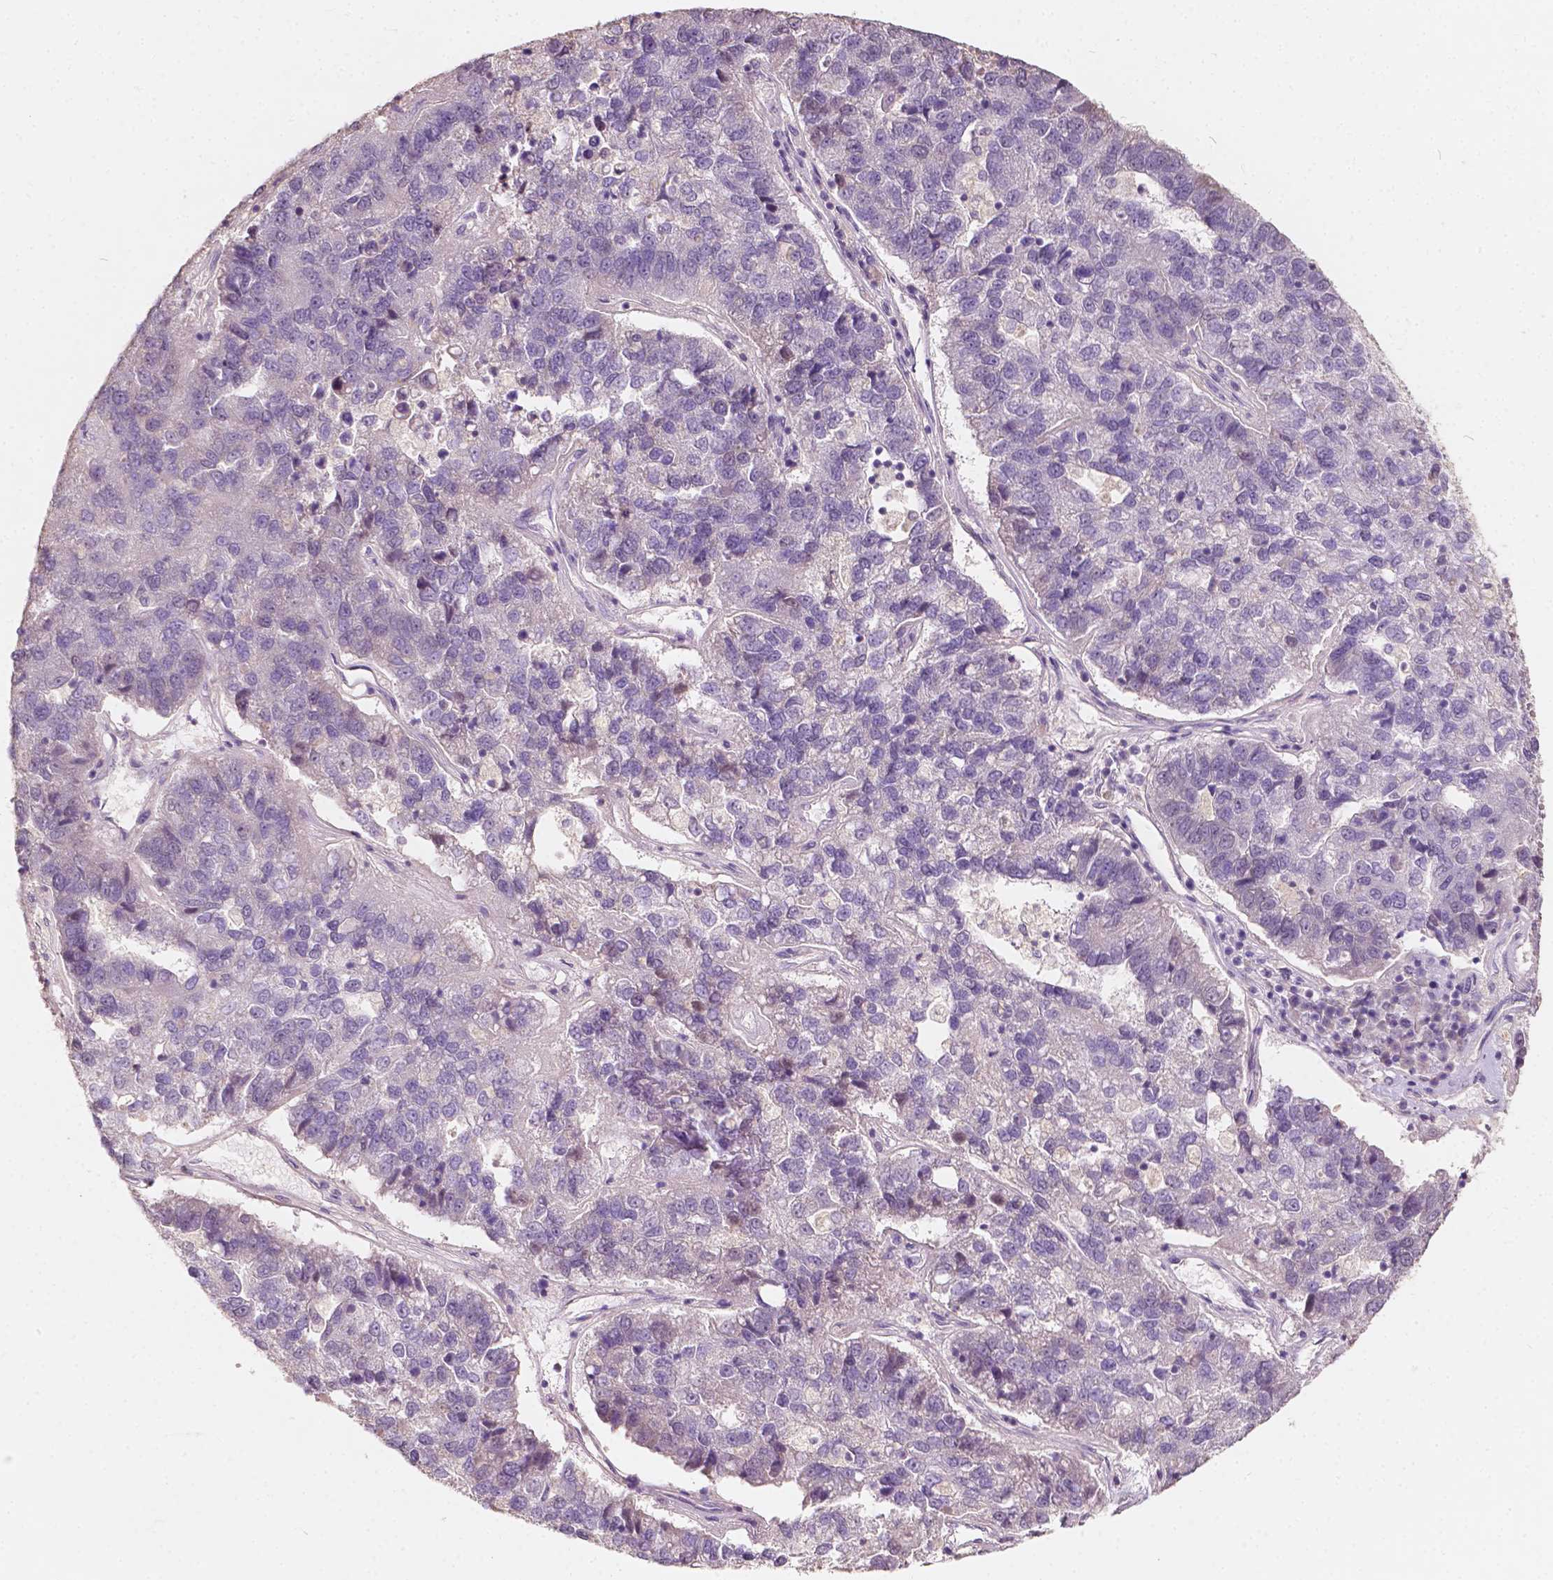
{"staining": {"intensity": "negative", "quantity": "none", "location": "none"}, "tissue": "pancreatic cancer", "cell_type": "Tumor cells", "image_type": "cancer", "snomed": [{"axis": "morphology", "description": "Adenocarcinoma, NOS"}, {"axis": "topography", "description": "Pancreas"}], "caption": "There is no significant positivity in tumor cells of pancreatic cancer.", "gene": "SOX15", "patient": {"sex": "female", "age": 61}}